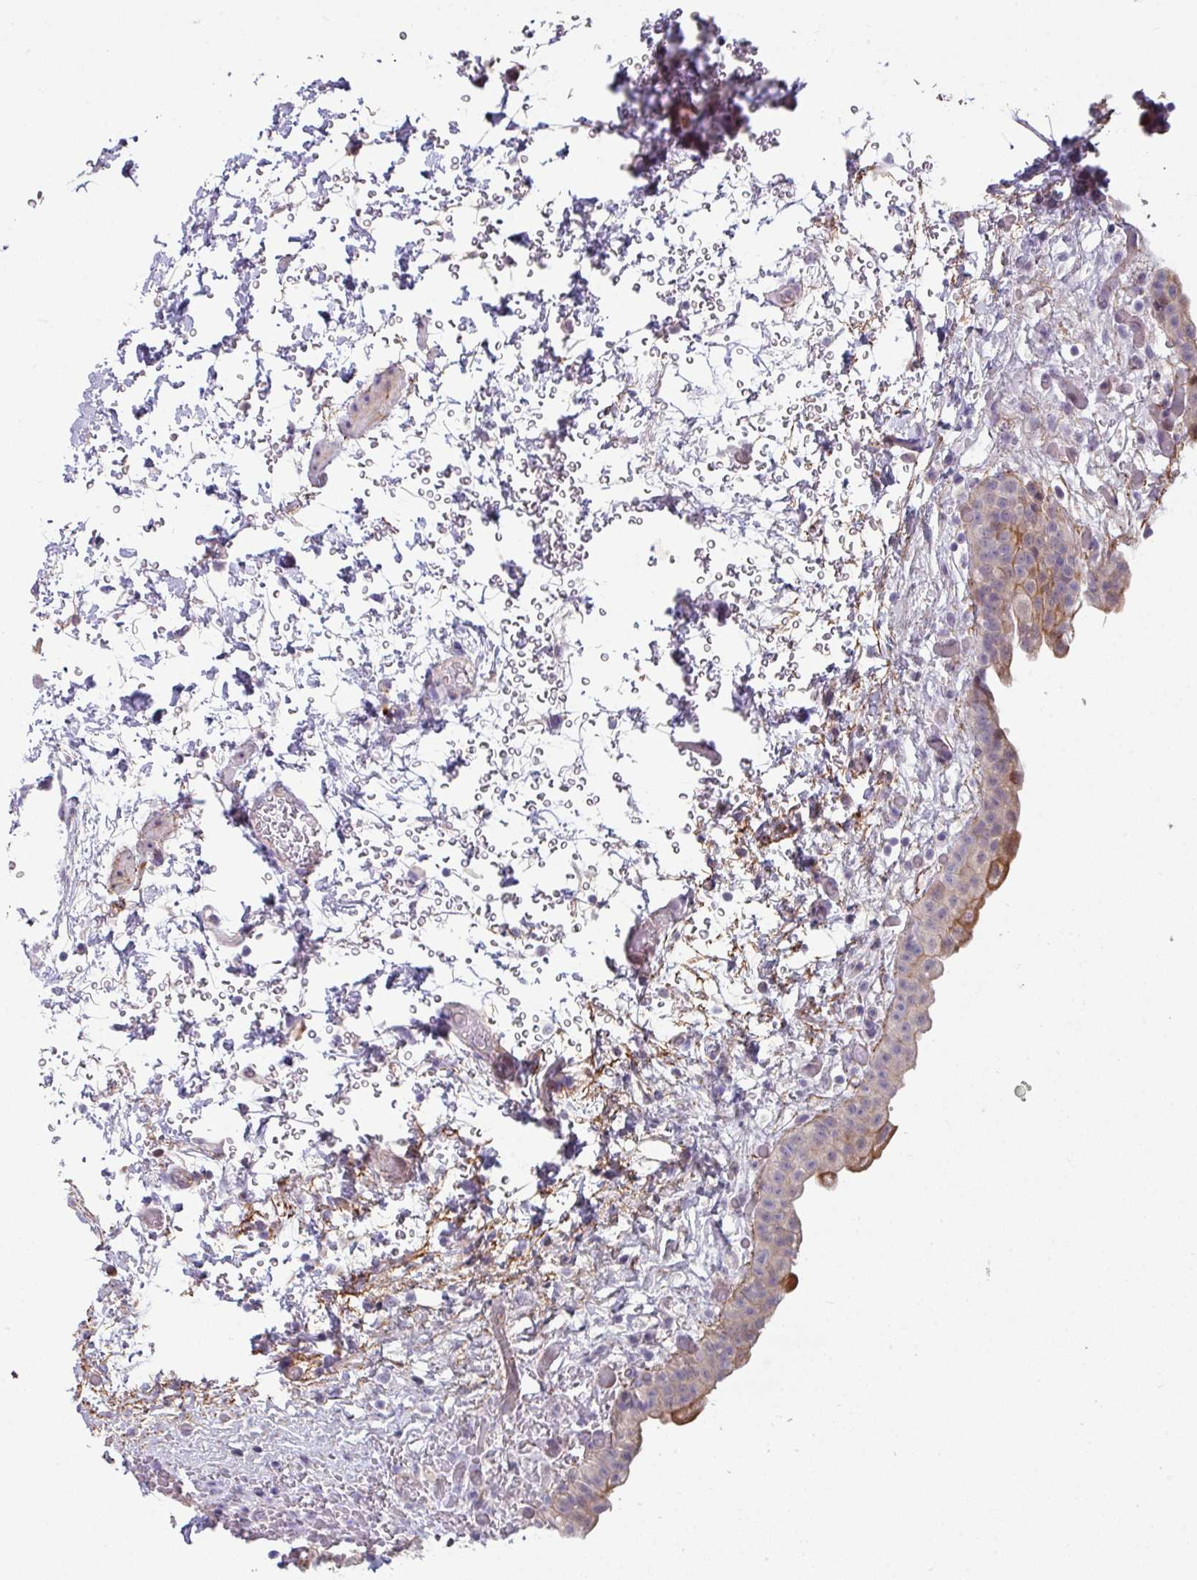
{"staining": {"intensity": "negative", "quantity": "none", "location": "none"}, "tissue": "urinary bladder", "cell_type": "Urothelial cells", "image_type": "normal", "snomed": [{"axis": "morphology", "description": "Normal tissue, NOS"}, {"axis": "topography", "description": "Urinary bladder"}], "caption": "Immunohistochemistry photomicrograph of benign urinary bladder: urinary bladder stained with DAB demonstrates no significant protein staining in urothelial cells.", "gene": "C2orf16", "patient": {"sex": "male", "age": 69}}